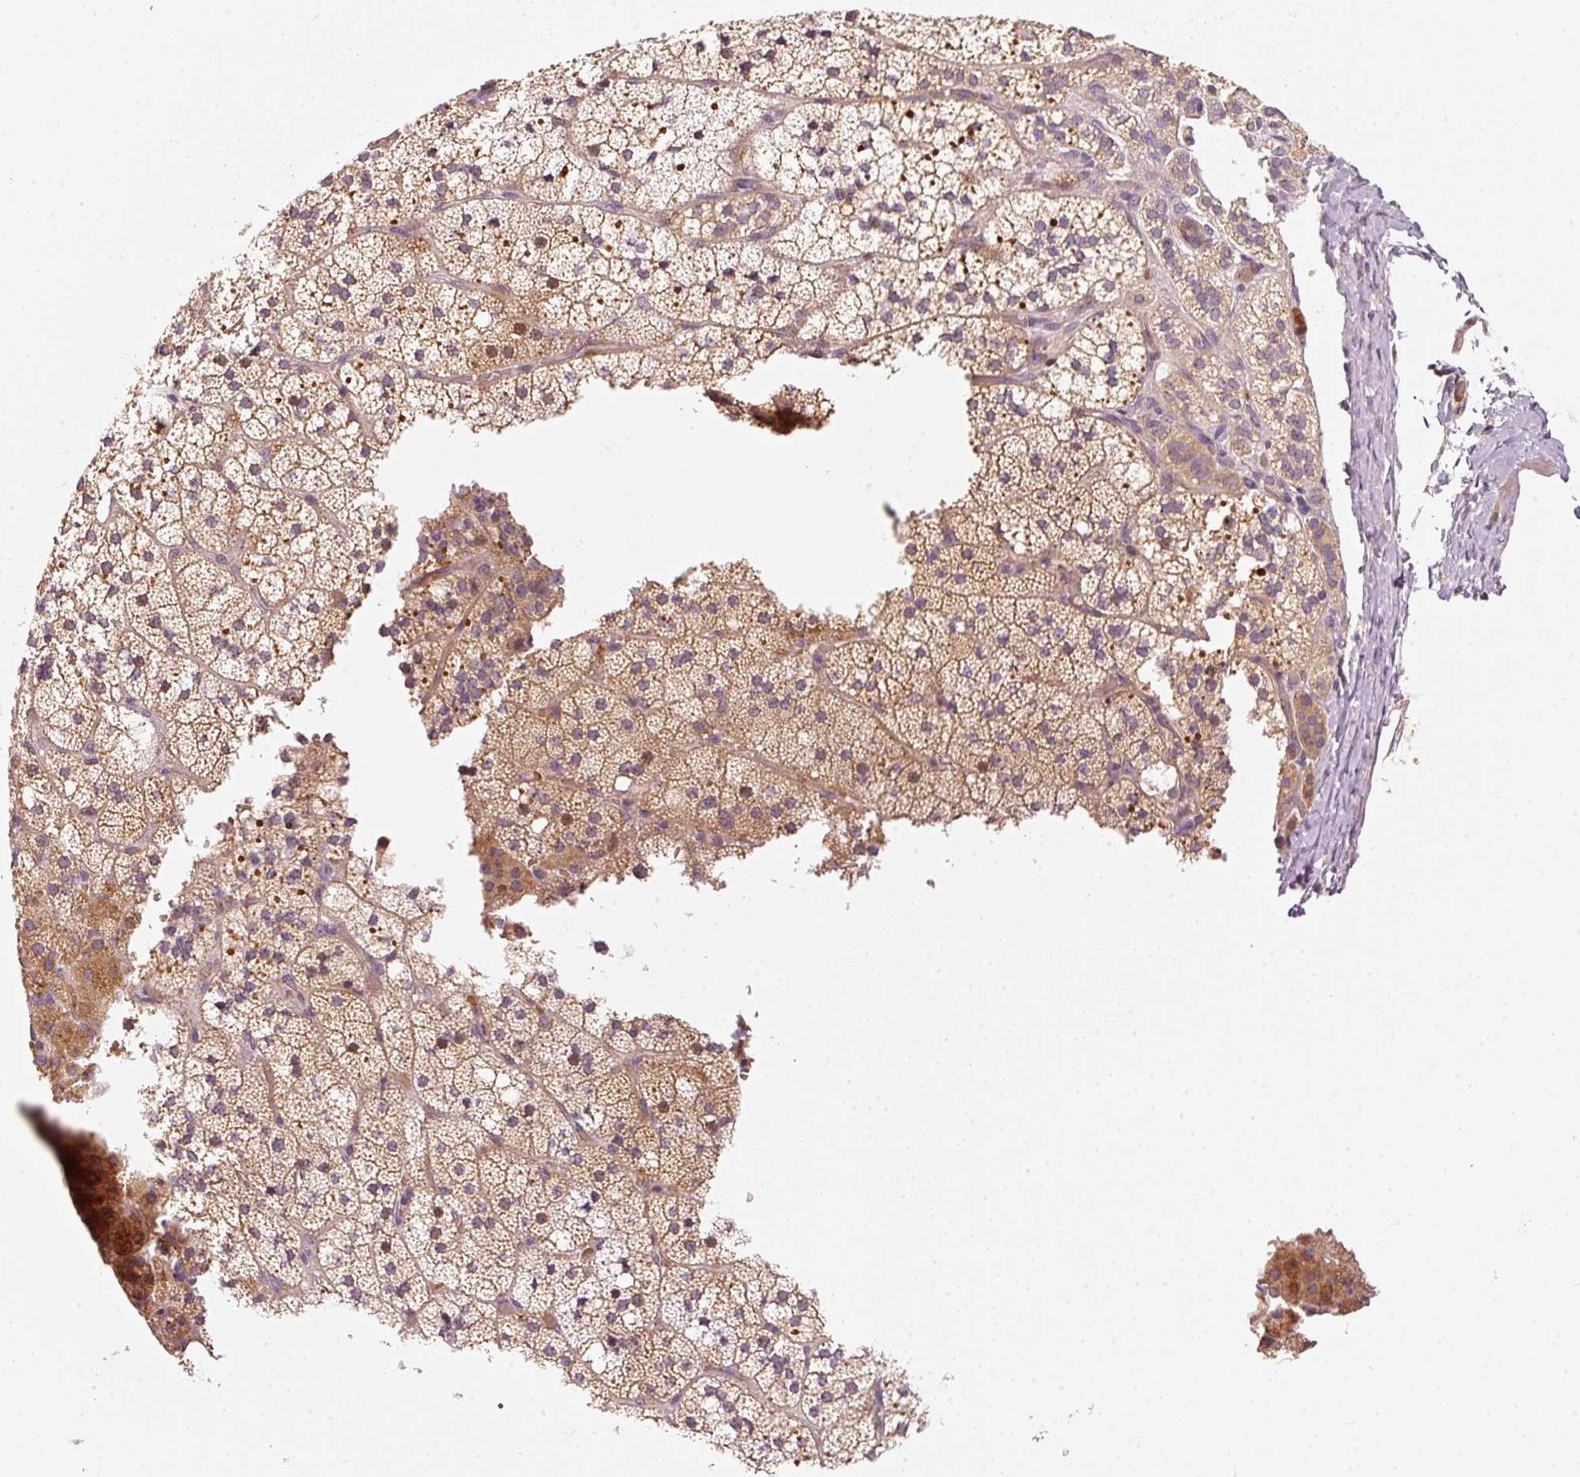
{"staining": {"intensity": "moderate", "quantity": "25%-75%", "location": "cytoplasmic/membranous"}, "tissue": "adrenal gland", "cell_type": "Glandular cells", "image_type": "normal", "snomed": [{"axis": "morphology", "description": "Normal tissue, NOS"}, {"axis": "topography", "description": "Adrenal gland"}], "caption": "DAB immunohistochemical staining of benign human adrenal gland displays moderate cytoplasmic/membranous protein staining in about 25%-75% of glandular cells. The staining is performed using DAB brown chromogen to label protein expression. The nuclei are counter-stained blue using hematoxylin.", "gene": "KLHL21", "patient": {"sex": "male", "age": 53}}